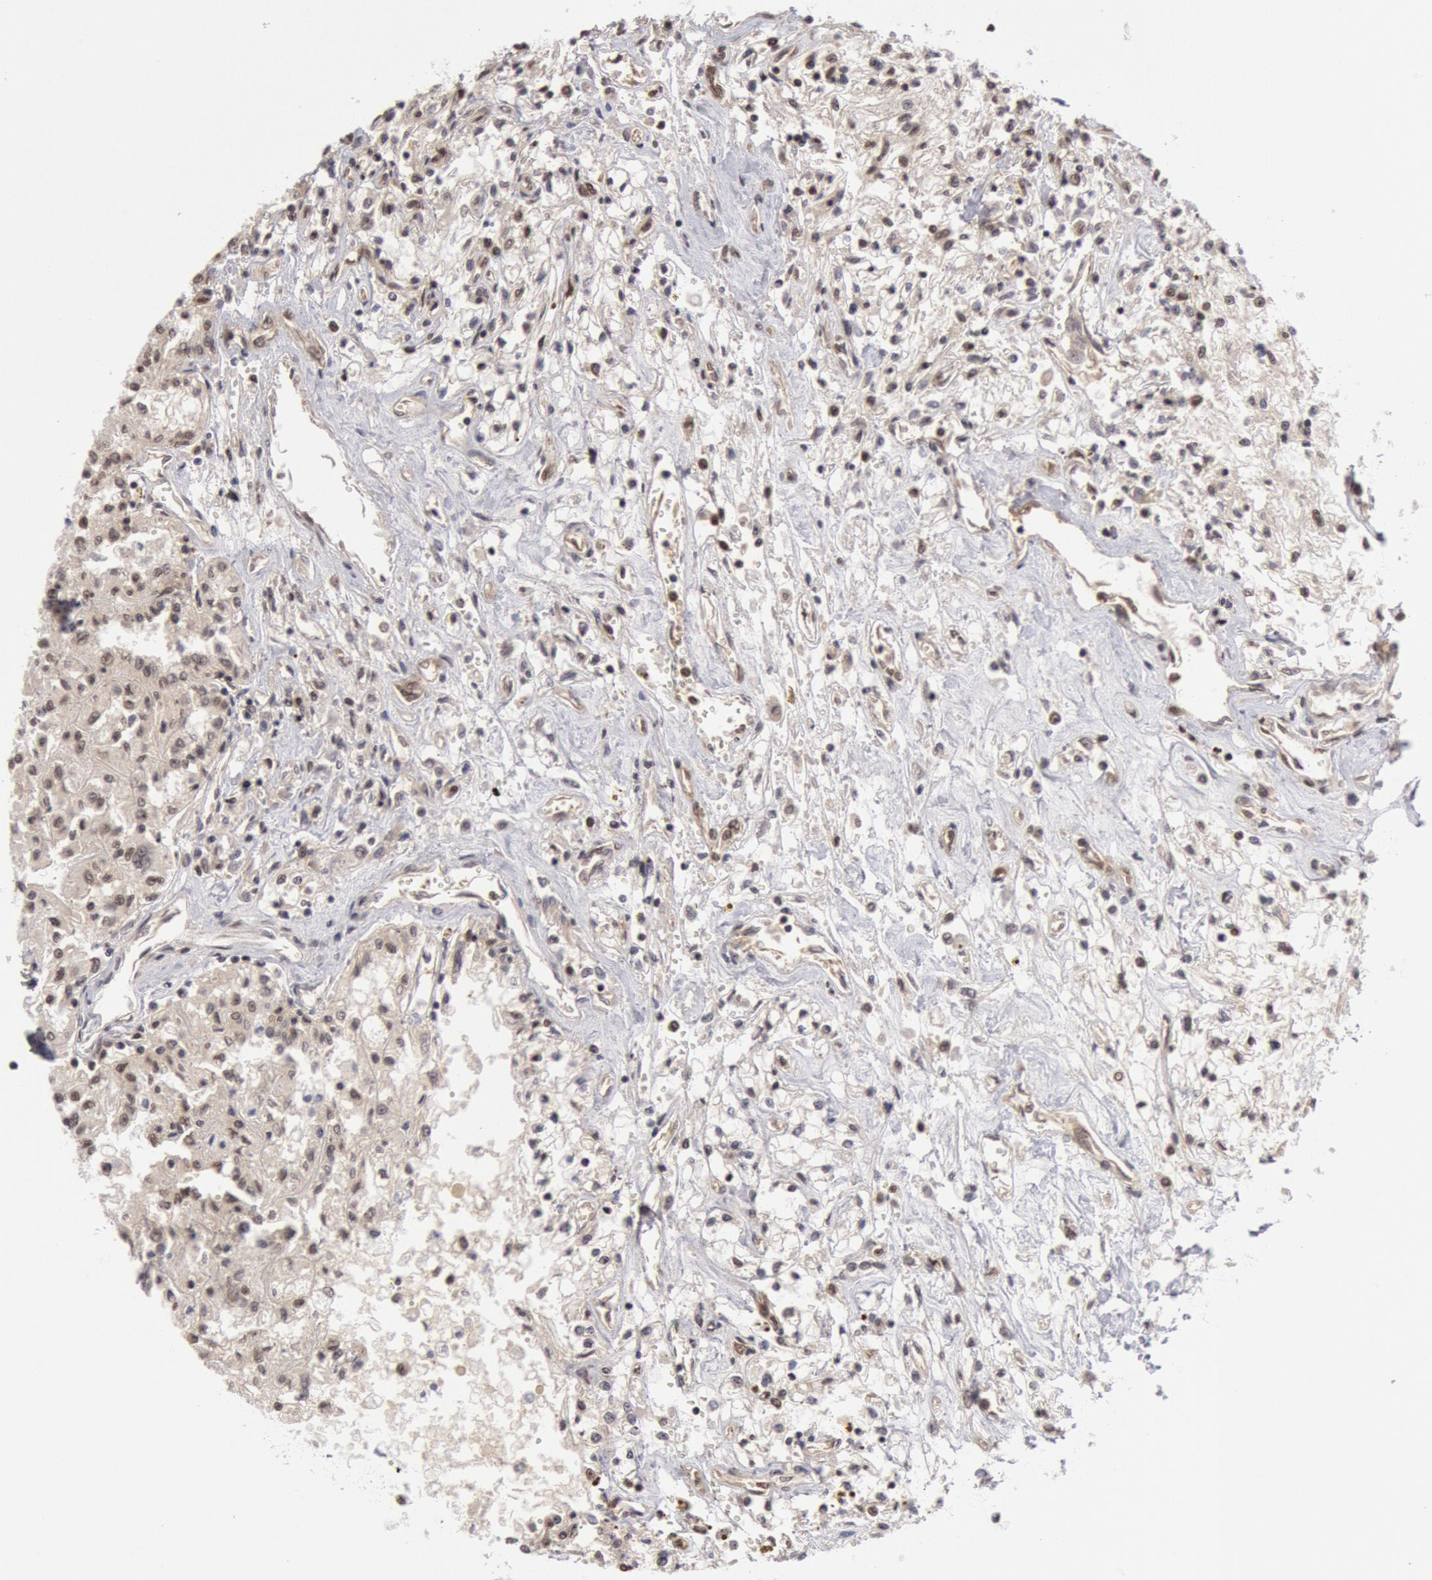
{"staining": {"intensity": "weak", "quantity": "25%-75%", "location": "nuclear"}, "tissue": "renal cancer", "cell_type": "Tumor cells", "image_type": "cancer", "snomed": [{"axis": "morphology", "description": "Adenocarcinoma, NOS"}, {"axis": "topography", "description": "Kidney"}], "caption": "Renal cancer stained with a protein marker shows weak staining in tumor cells.", "gene": "PPP4R3B", "patient": {"sex": "male", "age": 78}}